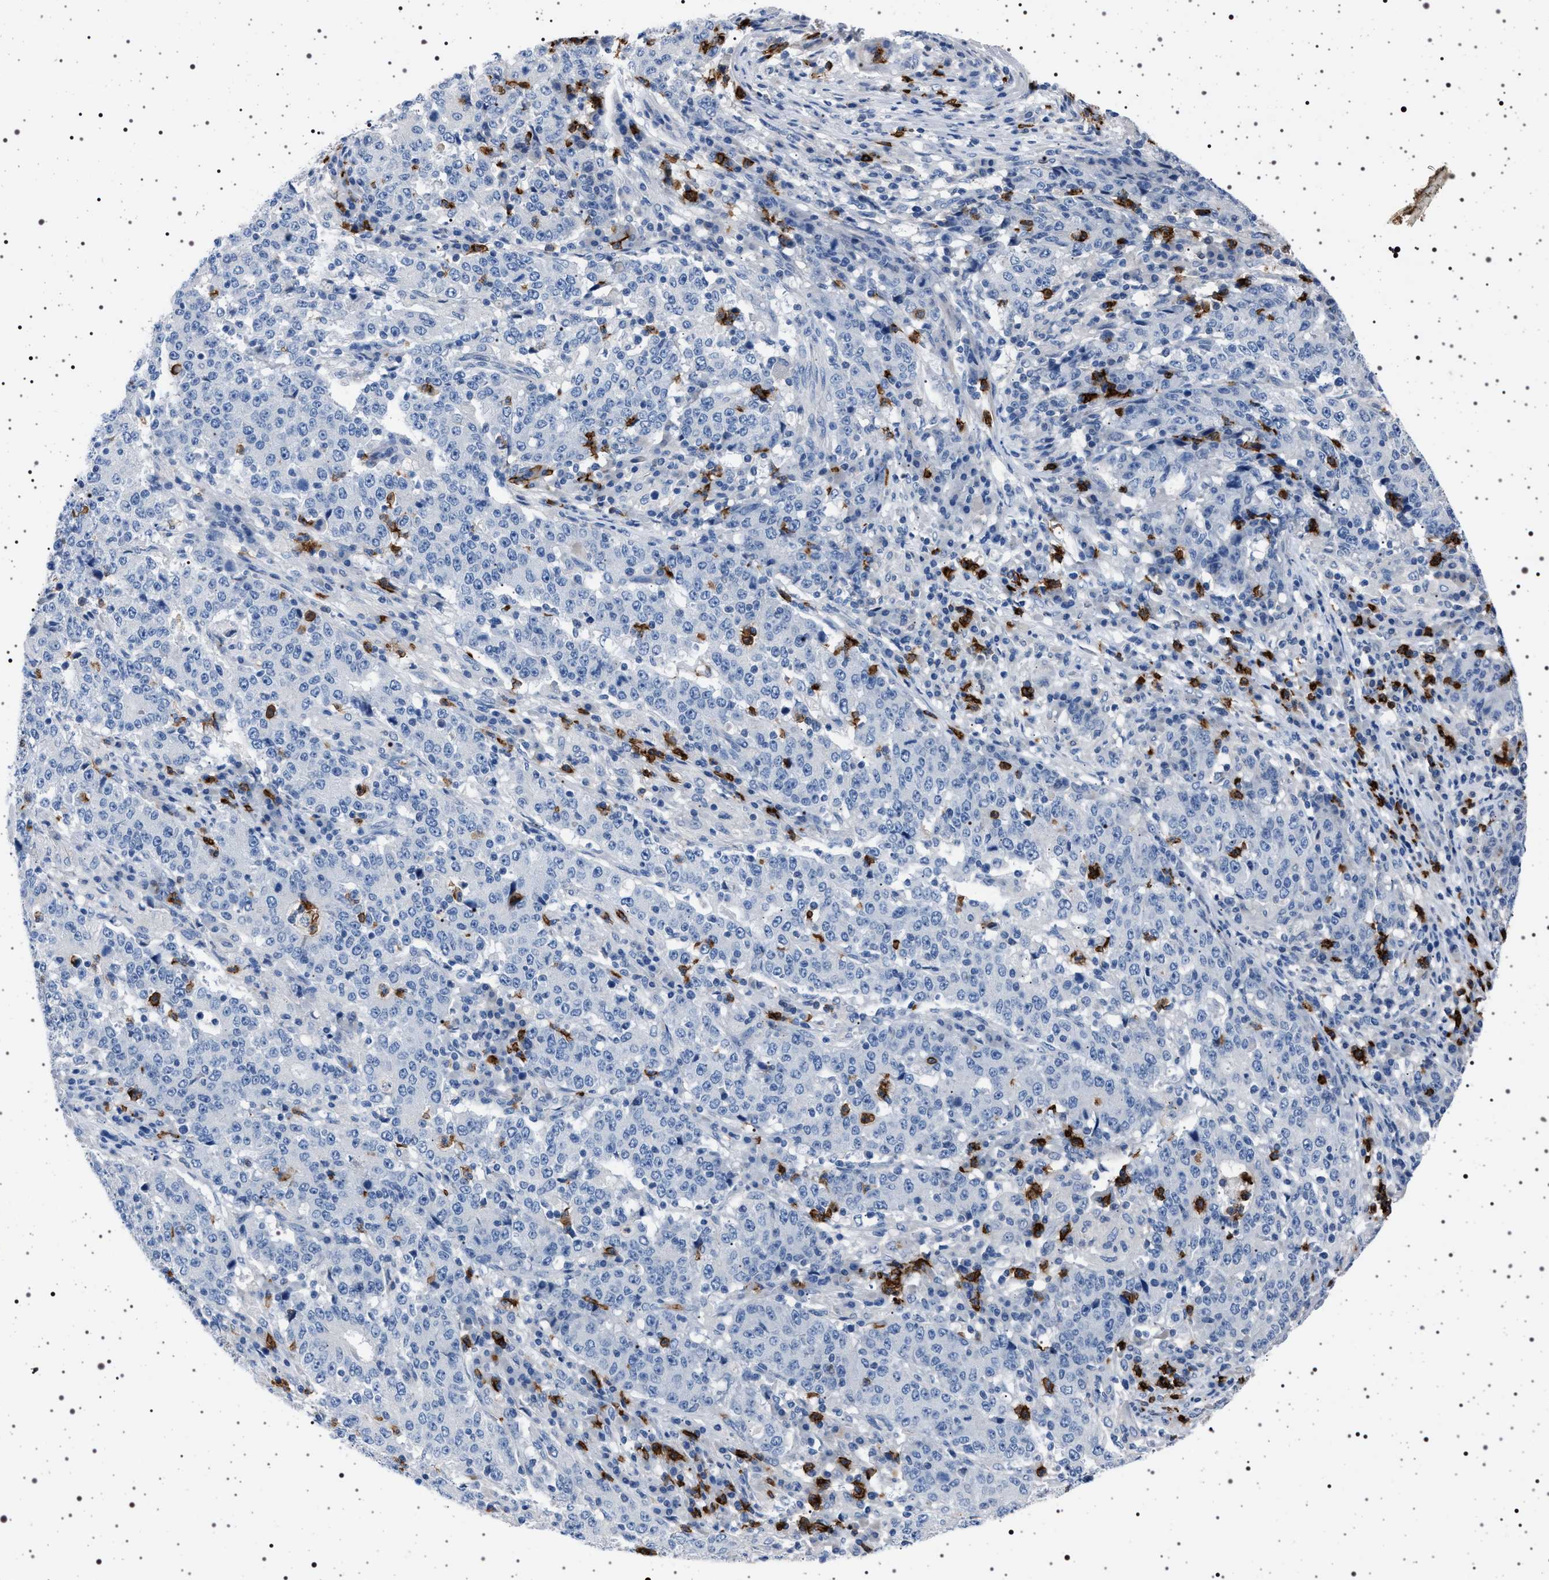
{"staining": {"intensity": "negative", "quantity": "none", "location": "none"}, "tissue": "stomach cancer", "cell_type": "Tumor cells", "image_type": "cancer", "snomed": [{"axis": "morphology", "description": "Adenocarcinoma, NOS"}, {"axis": "topography", "description": "Stomach"}], "caption": "High power microscopy histopathology image of an immunohistochemistry micrograph of stomach cancer (adenocarcinoma), revealing no significant positivity in tumor cells.", "gene": "NAT9", "patient": {"sex": "male", "age": 59}}